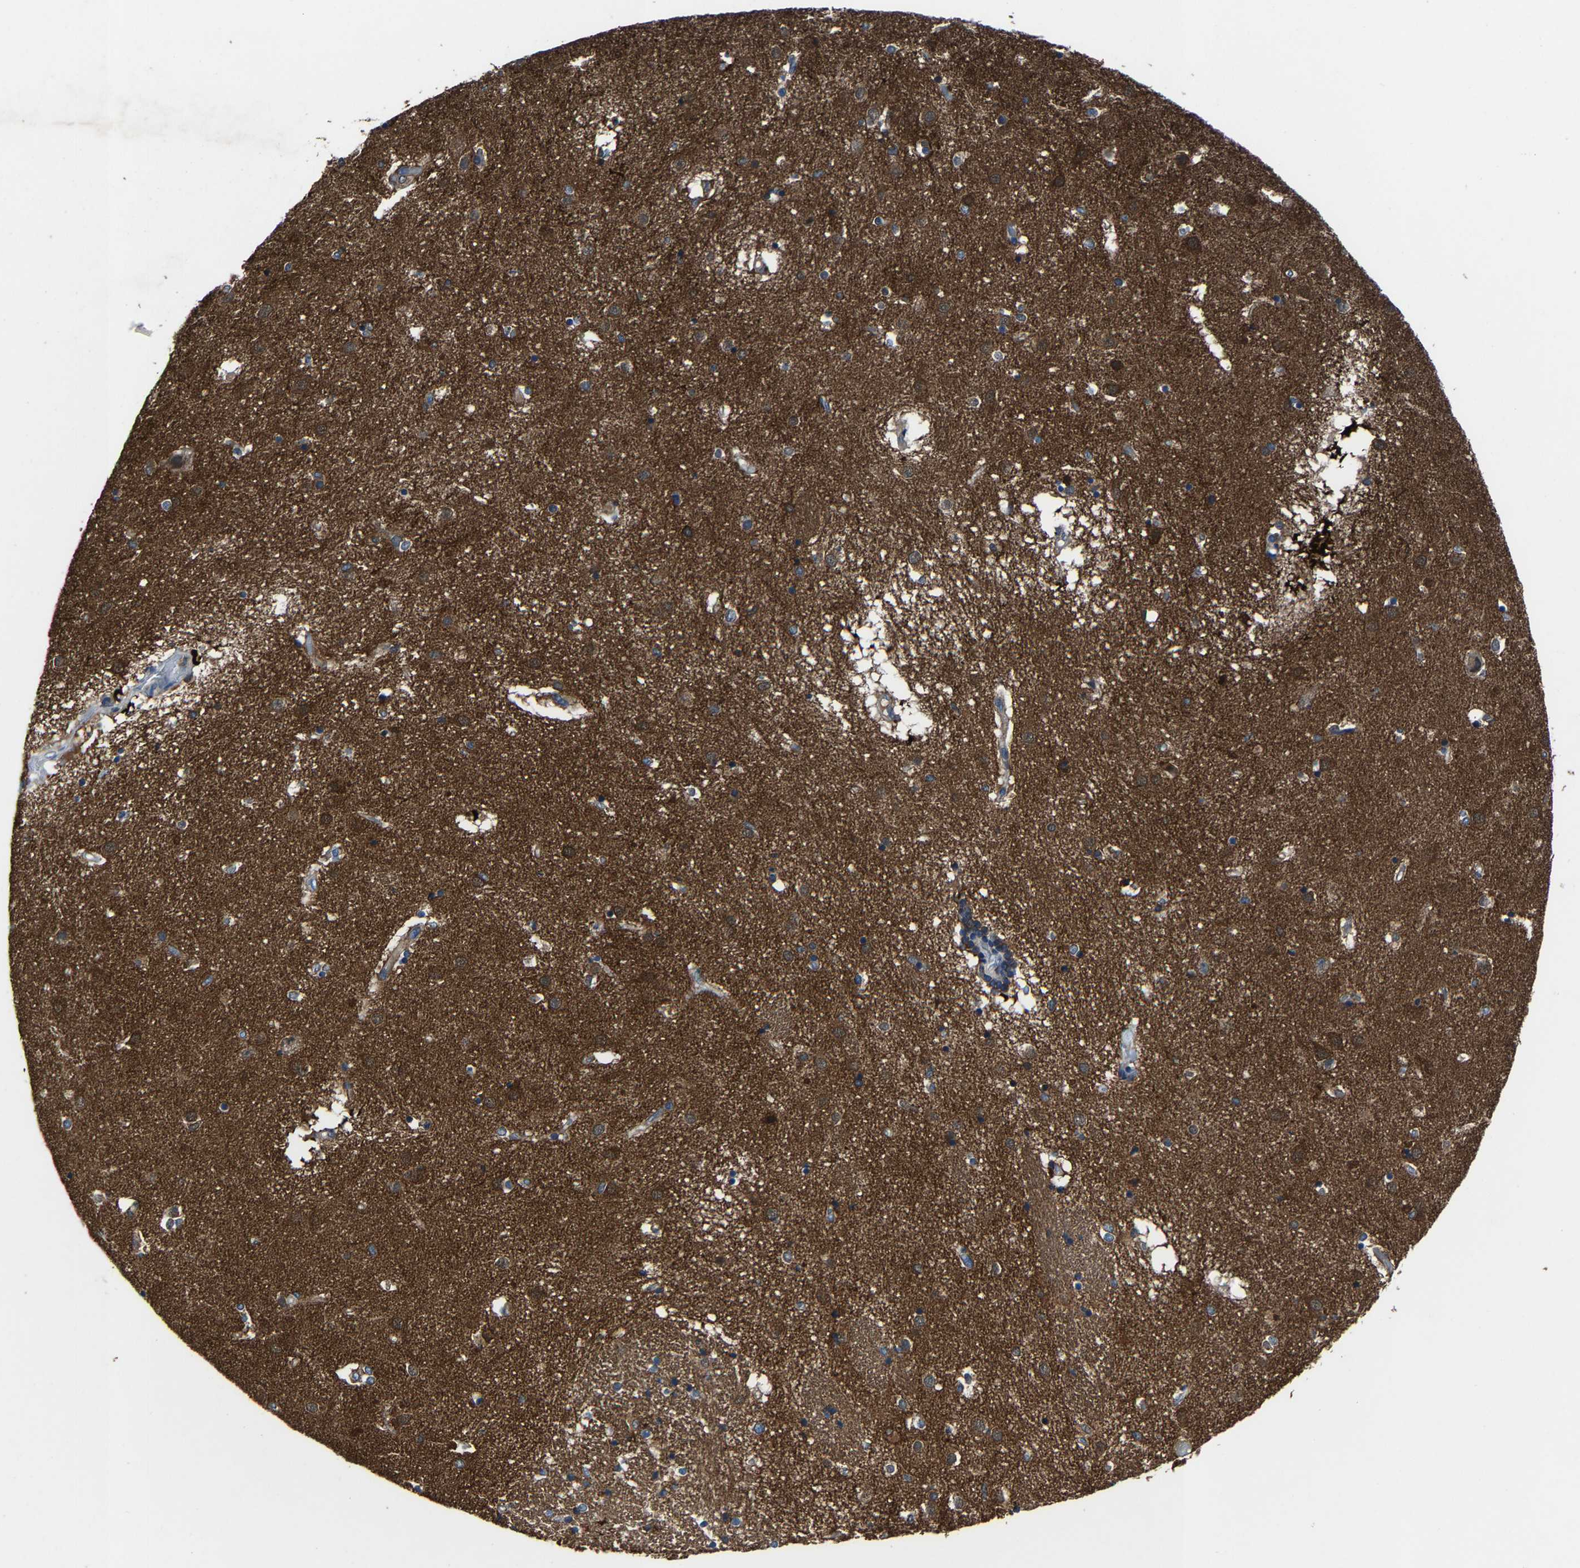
{"staining": {"intensity": "moderate", "quantity": ">75%", "location": "cytoplasmic/membranous"}, "tissue": "caudate", "cell_type": "Glial cells", "image_type": "normal", "snomed": [{"axis": "morphology", "description": "Normal tissue, NOS"}, {"axis": "topography", "description": "Lateral ventricle wall"}], "caption": "Immunohistochemical staining of unremarkable human caudate reveals medium levels of moderate cytoplasmic/membranous positivity in approximately >75% of glial cells.", "gene": "KIAA1958", "patient": {"sex": "male", "age": 70}}